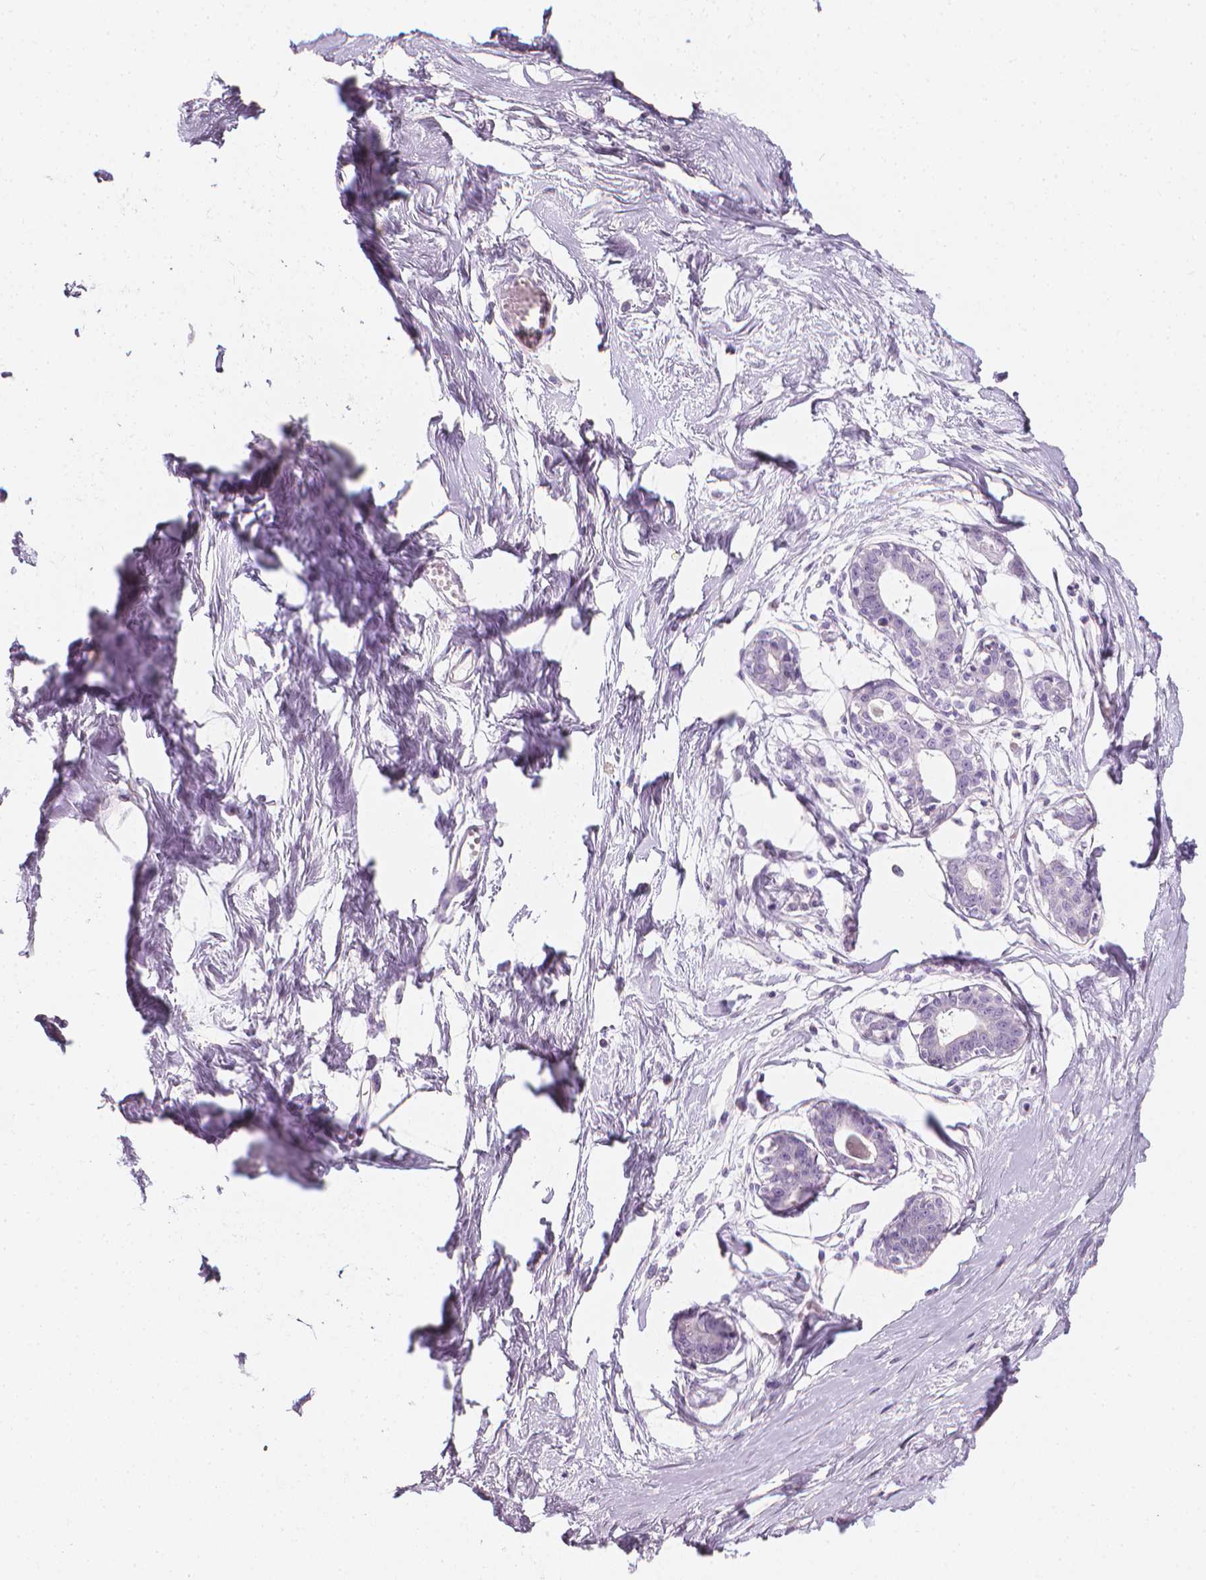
{"staining": {"intensity": "negative", "quantity": "none", "location": "none"}, "tissue": "breast", "cell_type": "Adipocytes", "image_type": "normal", "snomed": [{"axis": "morphology", "description": "Normal tissue, NOS"}, {"axis": "topography", "description": "Breast"}], "caption": "Immunohistochemistry (IHC) of unremarkable human breast exhibits no expression in adipocytes.", "gene": "DCAF8L1", "patient": {"sex": "female", "age": 45}}